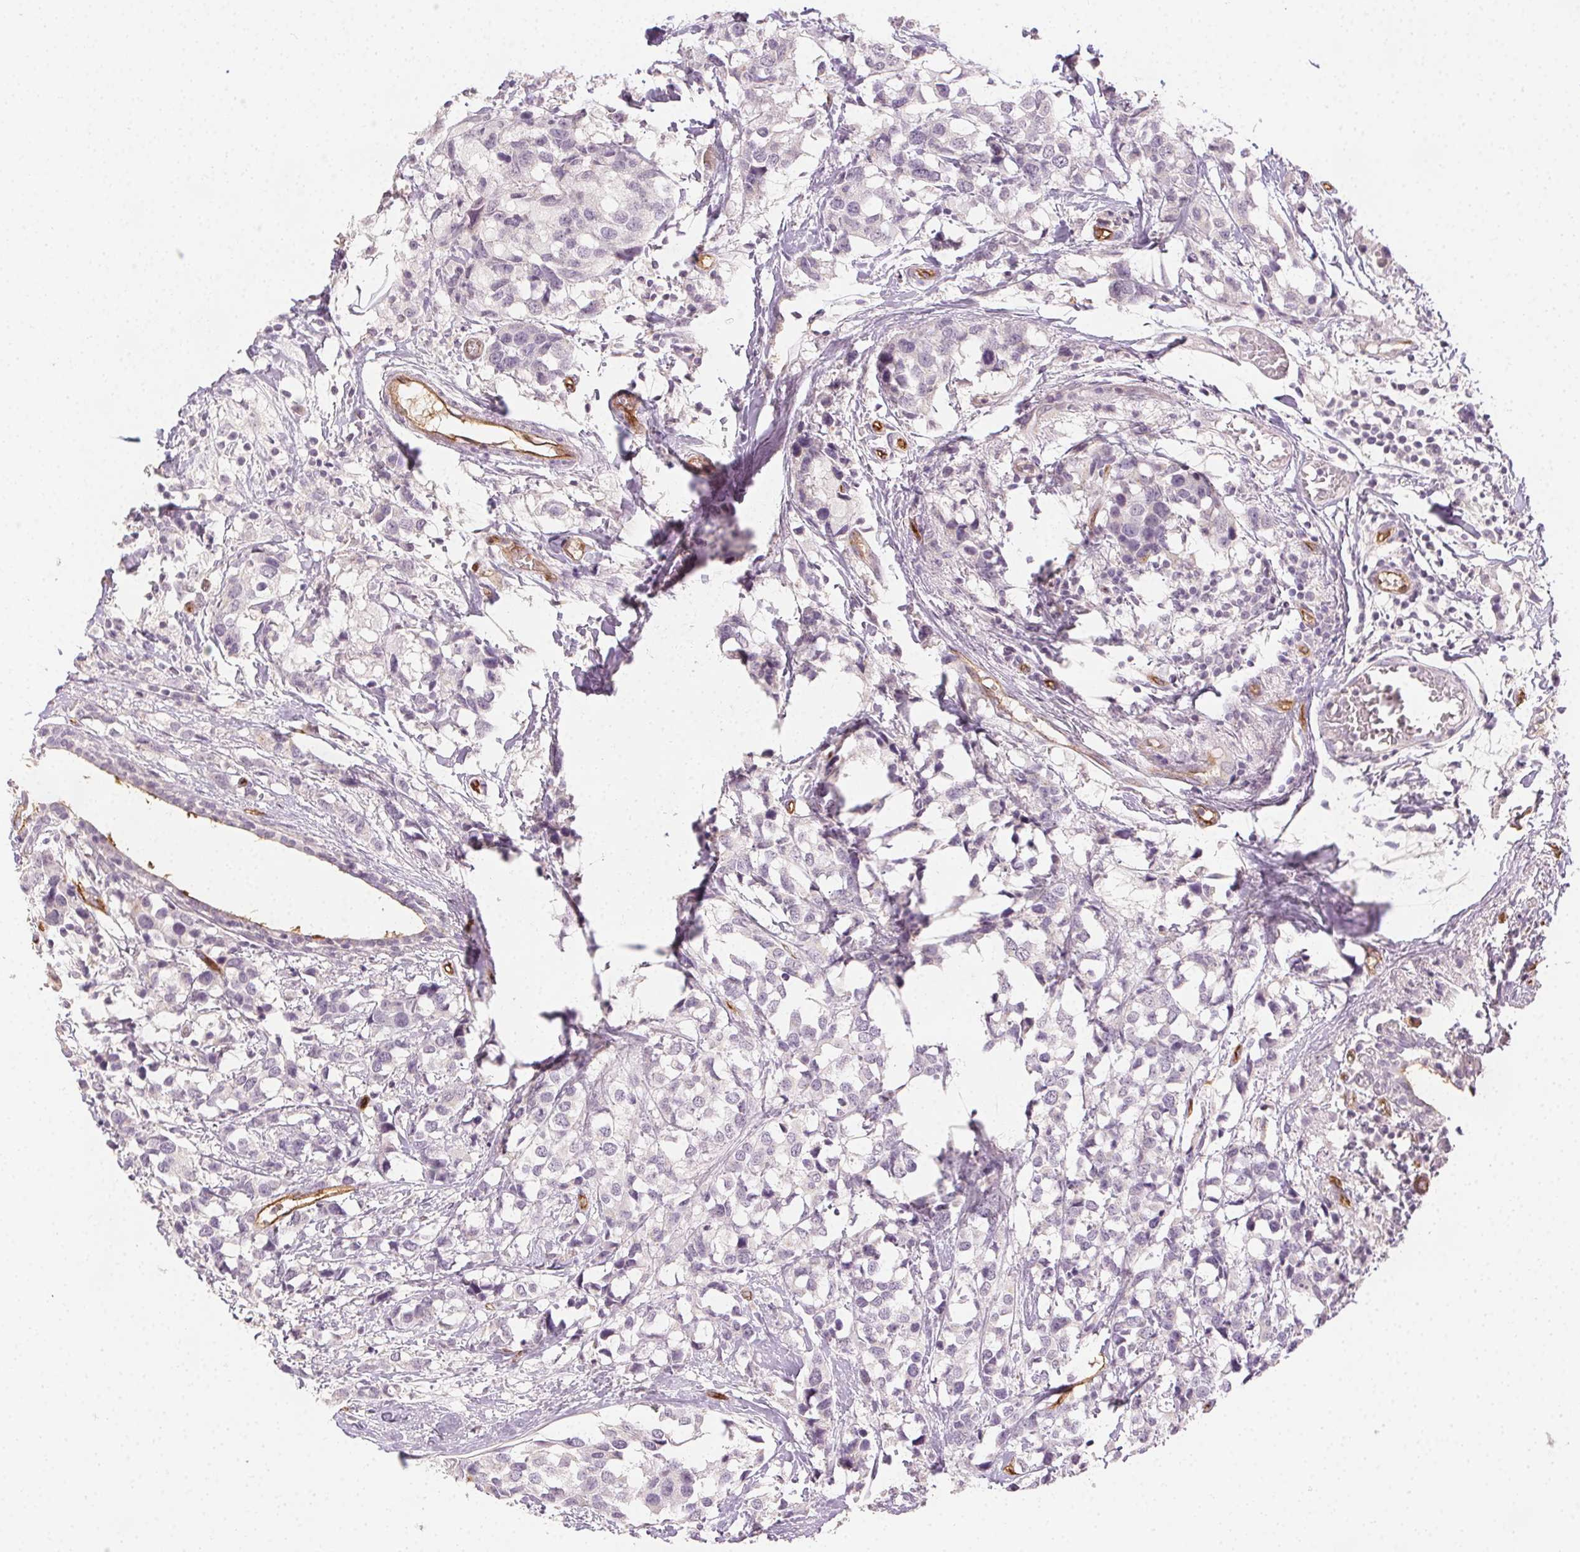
{"staining": {"intensity": "negative", "quantity": "none", "location": "none"}, "tissue": "breast cancer", "cell_type": "Tumor cells", "image_type": "cancer", "snomed": [{"axis": "morphology", "description": "Lobular carcinoma"}, {"axis": "topography", "description": "Breast"}], "caption": "Breast cancer (lobular carcinoma) was stained to show a protein in brown. There is no significant staining in tumor cells. The staining was performed using DAB to visualize the protein expression in brown, while the nuclei were stained in blue with hematoxylin (Magnification: 20x).", "gene": "PODXL", "patient": {"sex": "female", "age": 59}}